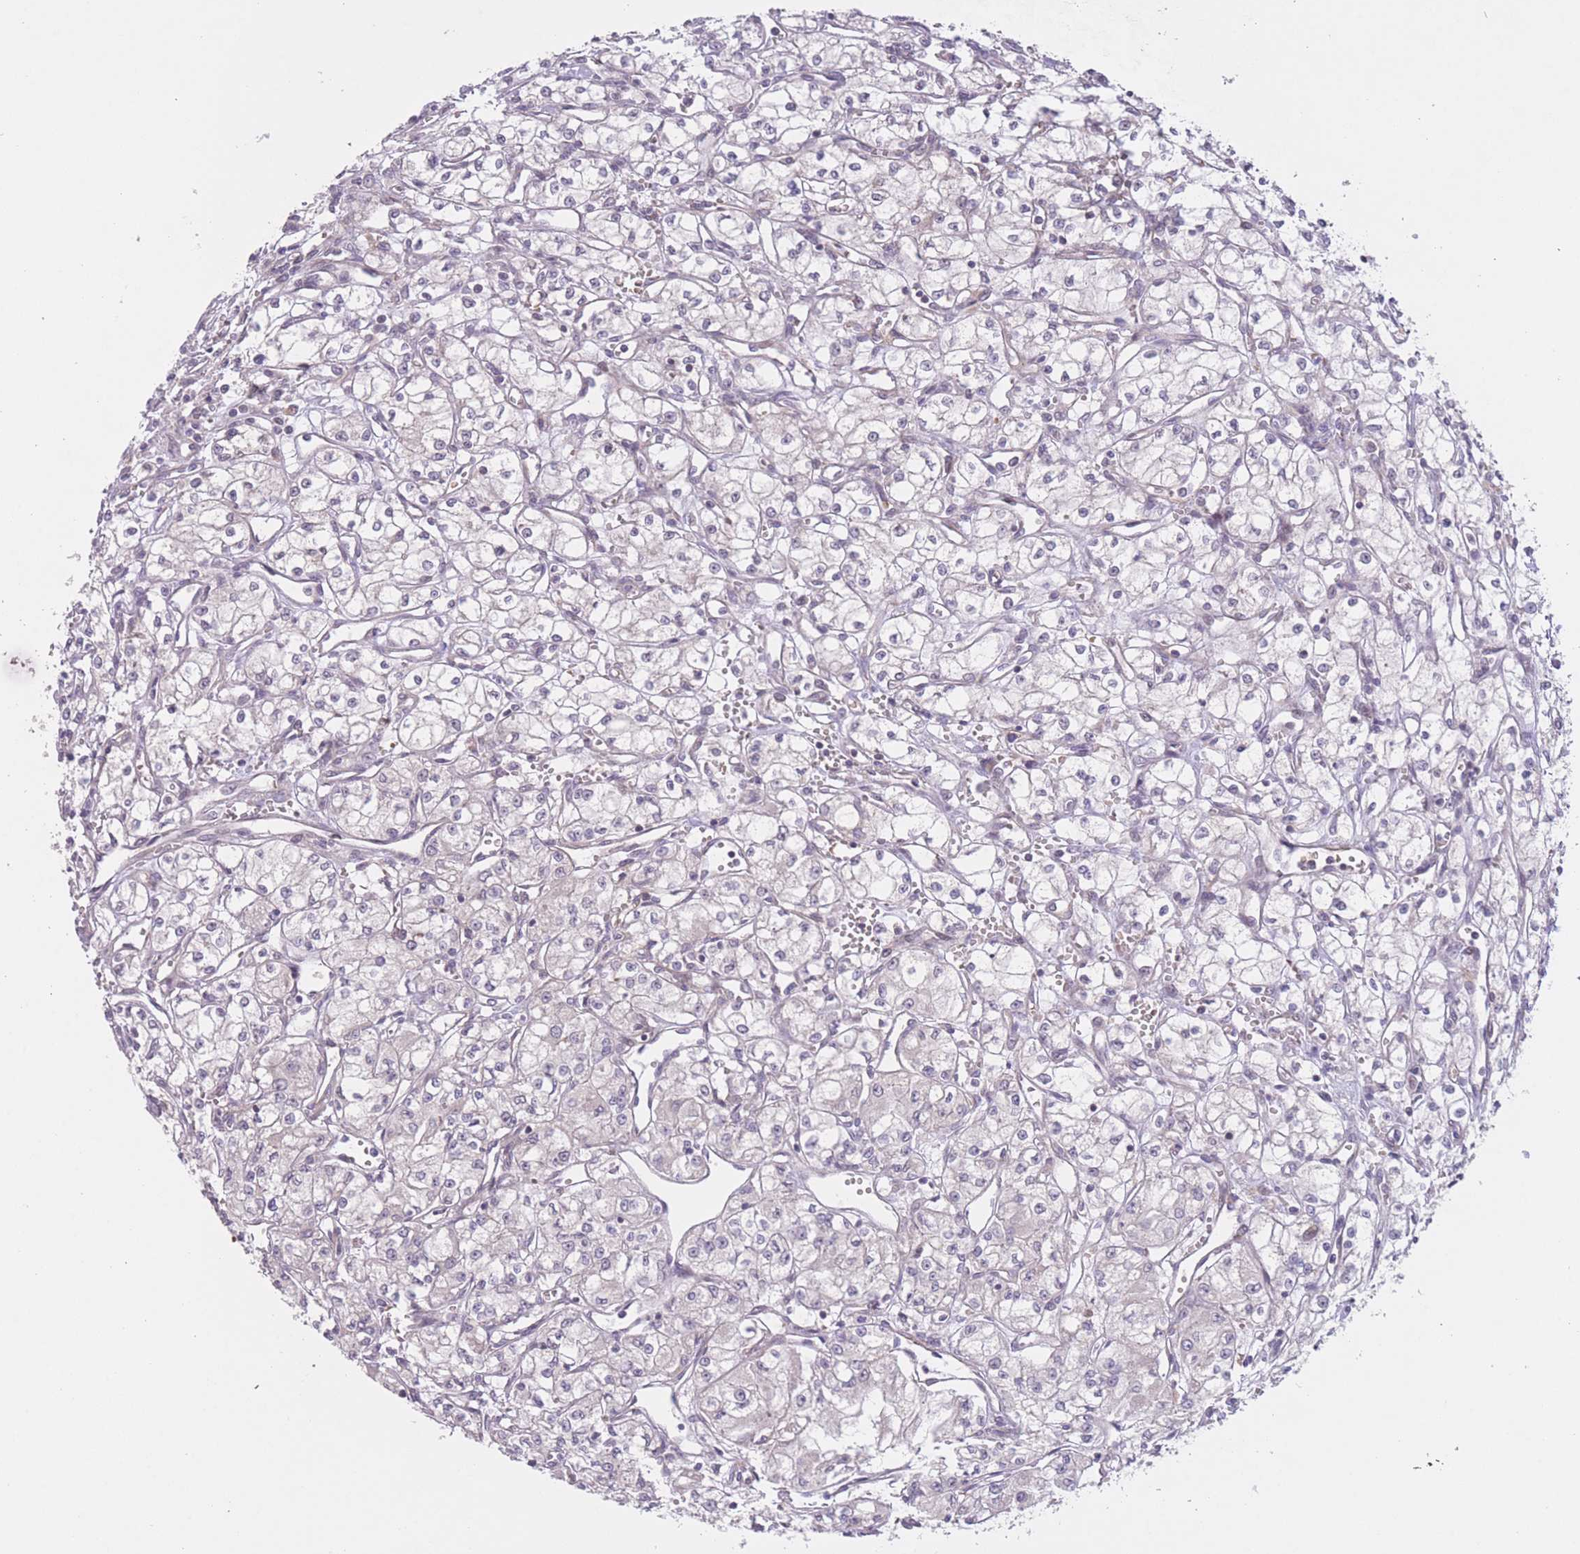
{"staining": {"intensity": "negative", "quantity": "none", "location": "none"}, "tissue": "renal cancer", "cell_type": "Tumor cells", "image_type": "cancer", "snomed": [{"axis": "morphology", "description": "Adenocarcinoma, NOS"}, {"axis": "topography", "description": "Kidney"}], "caption": "There is no significant staining in tumor cells of renal adenocarcinoma.", "gene": "FUT5", "patient": {"sex": "male", "age": 59}}